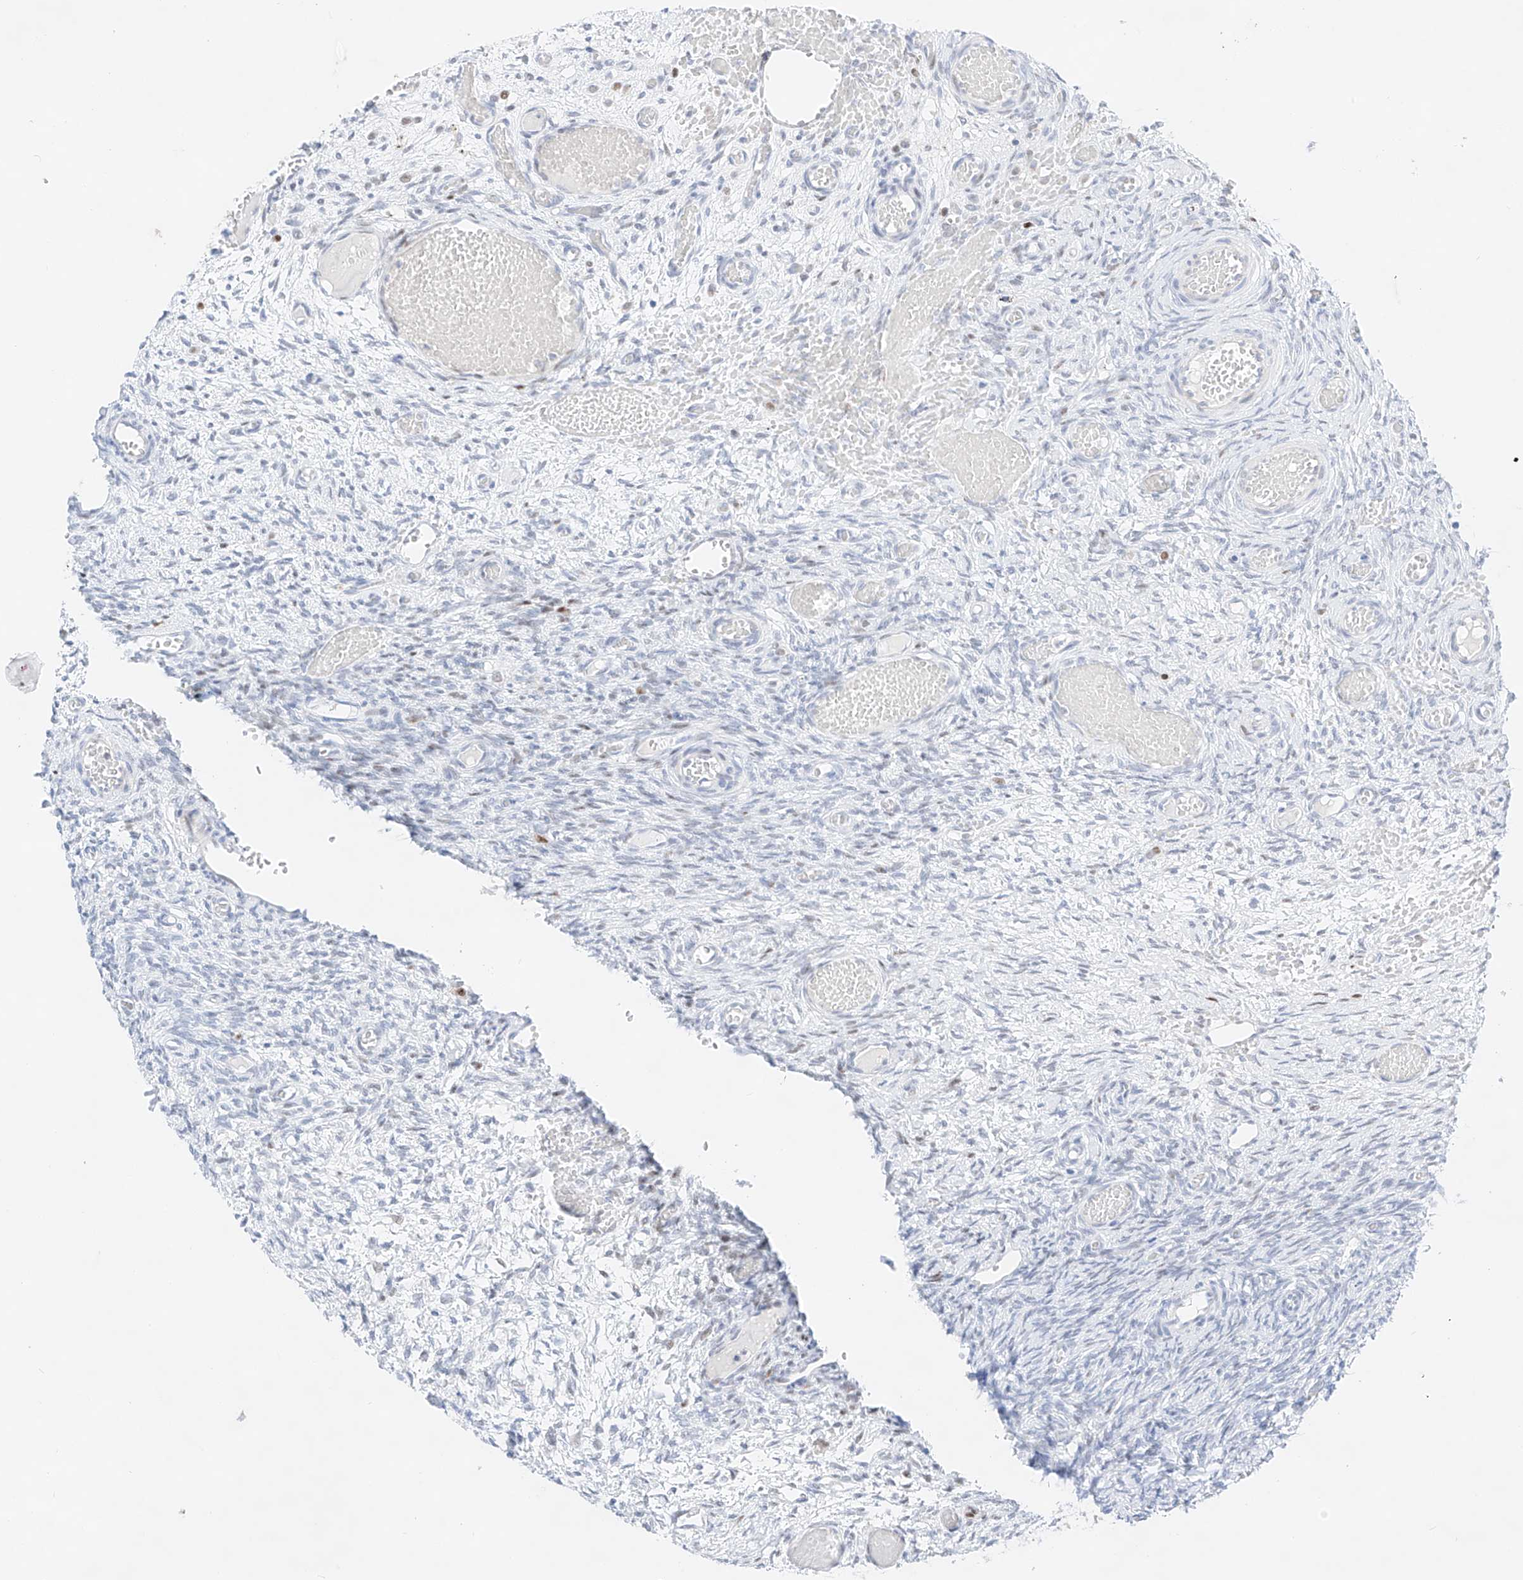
{"staining": {"intensity": "moderate", "quantity": "<25%", "location": "nuclear"}, "tissue": "ovary", "cell_type": "Ovarian stroma cells", "image_type": "normal", "snomed": [{"axis": "morphology", "description": "Adenocarcinoma, NOS"}, {"axis": "topography", "description": "Endometrium"}], "caption": "Protein expression analysis of benign human ovary reveals moderate nuclear positivity in approximately <25% of ovarian stroma cells. The staining was performed using DAB to visualize the protein expression in brown, while the nuclei were stained in blue with hematoxylin (Magnification: 20x).", "gene": "NT5C3B", "patient": {"sex": "female", "age": 32}}